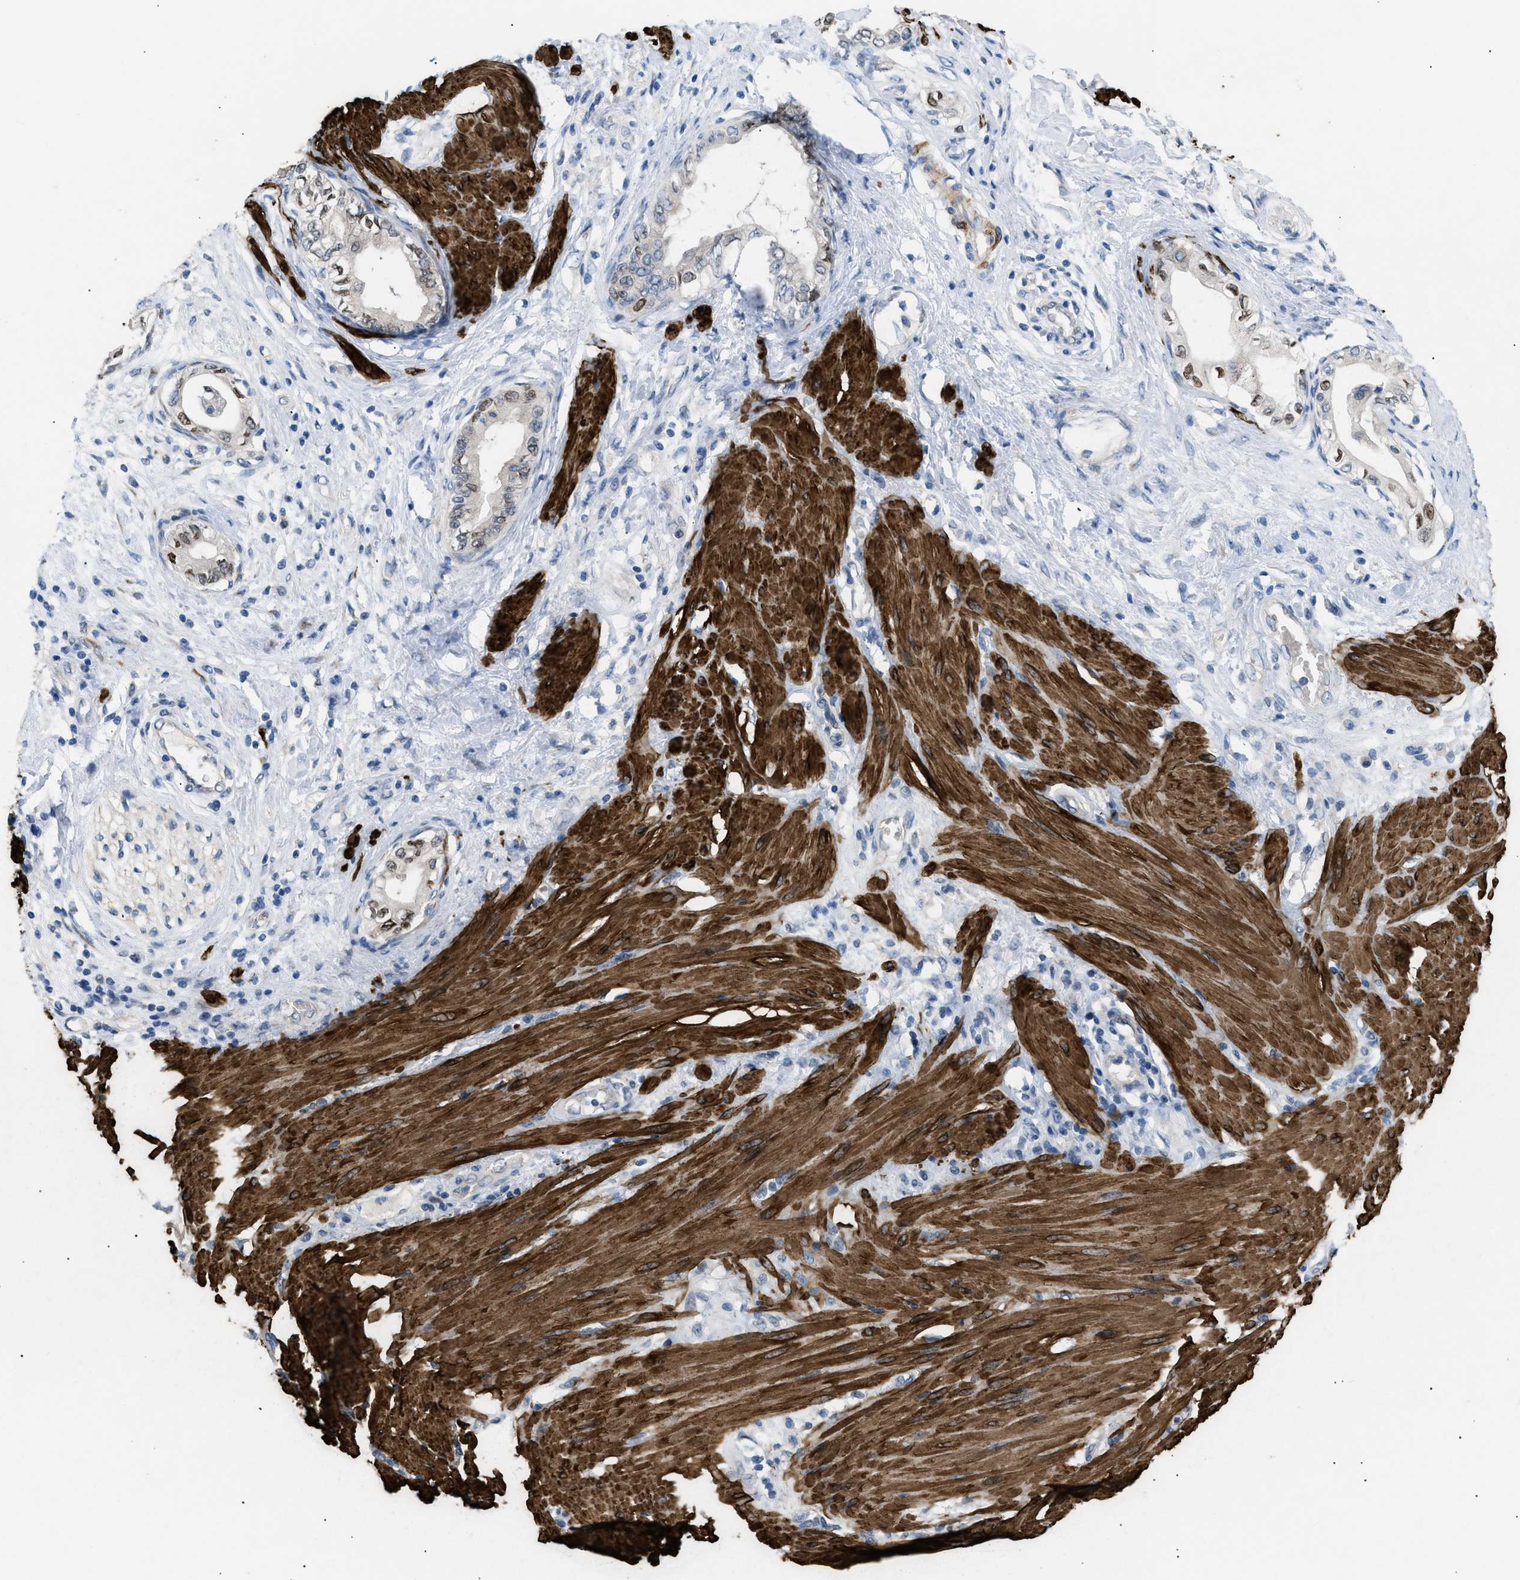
{"staining": {"intensity": "moderate", "quantity": "<25%", "location": "nuclear"}, "tissue": "pancreatic cancer", "cell_type": "Tumor cells", "image_type": "cancer", "snomed": [{"axis": "morphology", "description": "Normal tissue, NOS"}, {"axis": "morphology", "description": "Adenocarcinoma, NOS"}, {"axis": "topography", "description": "Pancreas"}, {"axis": "topography", "description": "Duodenum"}], "caption": "DAB immunohistochemical staining of human adenocarcinoma (pancreatic) exhibits moderate nuclear protein expression in approximately <25% of tumor cells.", "gene": "ICA1", "patient": {"sex": "female", "age": 60}}